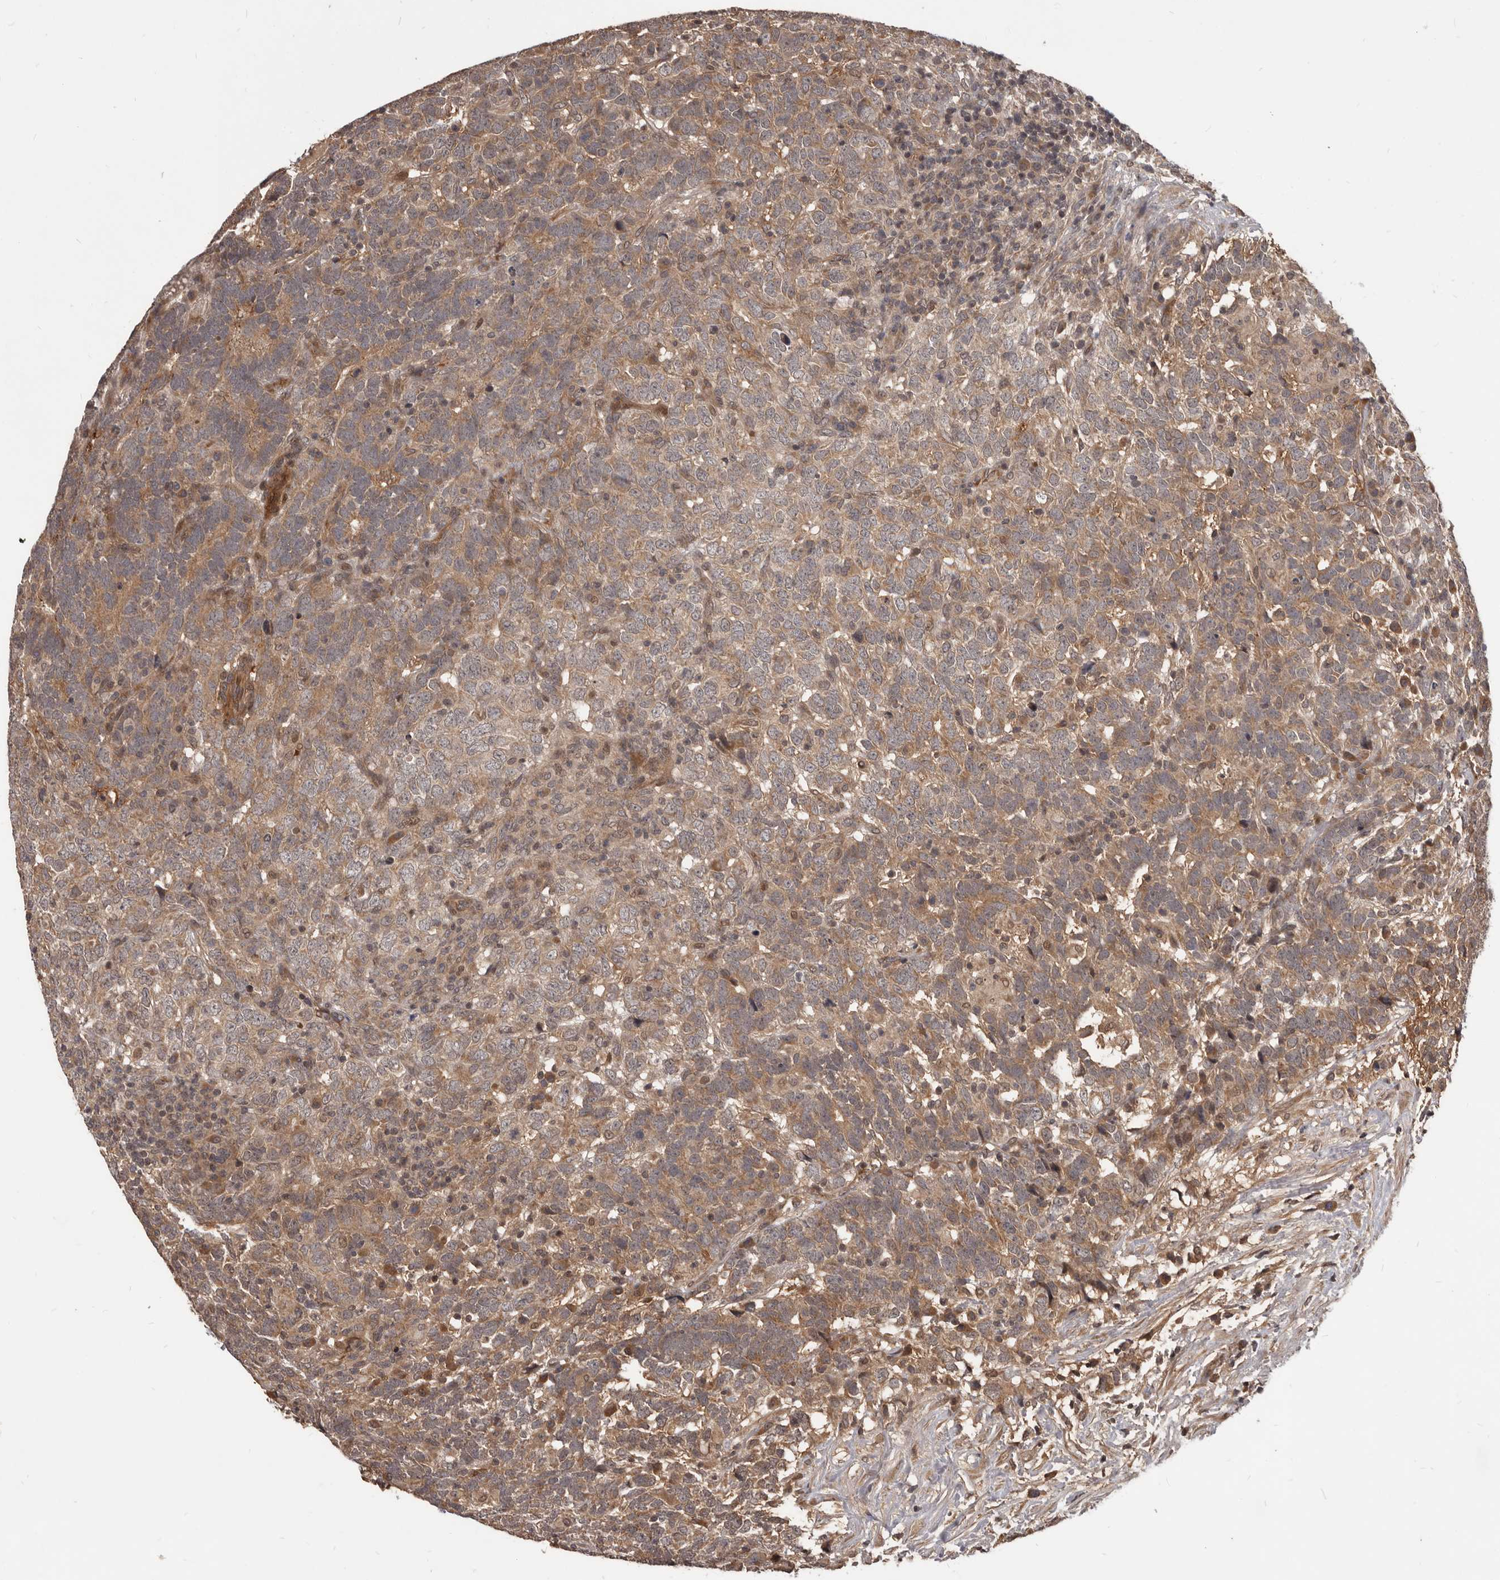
{"staining": {"intensity": "moderate", "quantity": ">75%", "location": "cytoplasmic/membranous"}, "tissue": "testis cancer", "cell_type": "Tumor cells", "image_type": "cancer", "snomed": [{"axis": "morphology", "description": "Carcinoma, Embryonal, NOS"}, {"axis": "topography", "description": "Testis"}], "caption": "Immunohistochemical staining of testis cancer (embryonal carcinoma) displays medium levels of moderate cytoplasmic/membranous staining in about >75% of tumor cells. (Stains: DAB (3,3'-diaminobenzidine) in brown, nuclei in blue, Microscopy: brightfield microscopy at high magnification).", "gene": "GABPB2", "patient": {"sex": "male", "age": 26}}